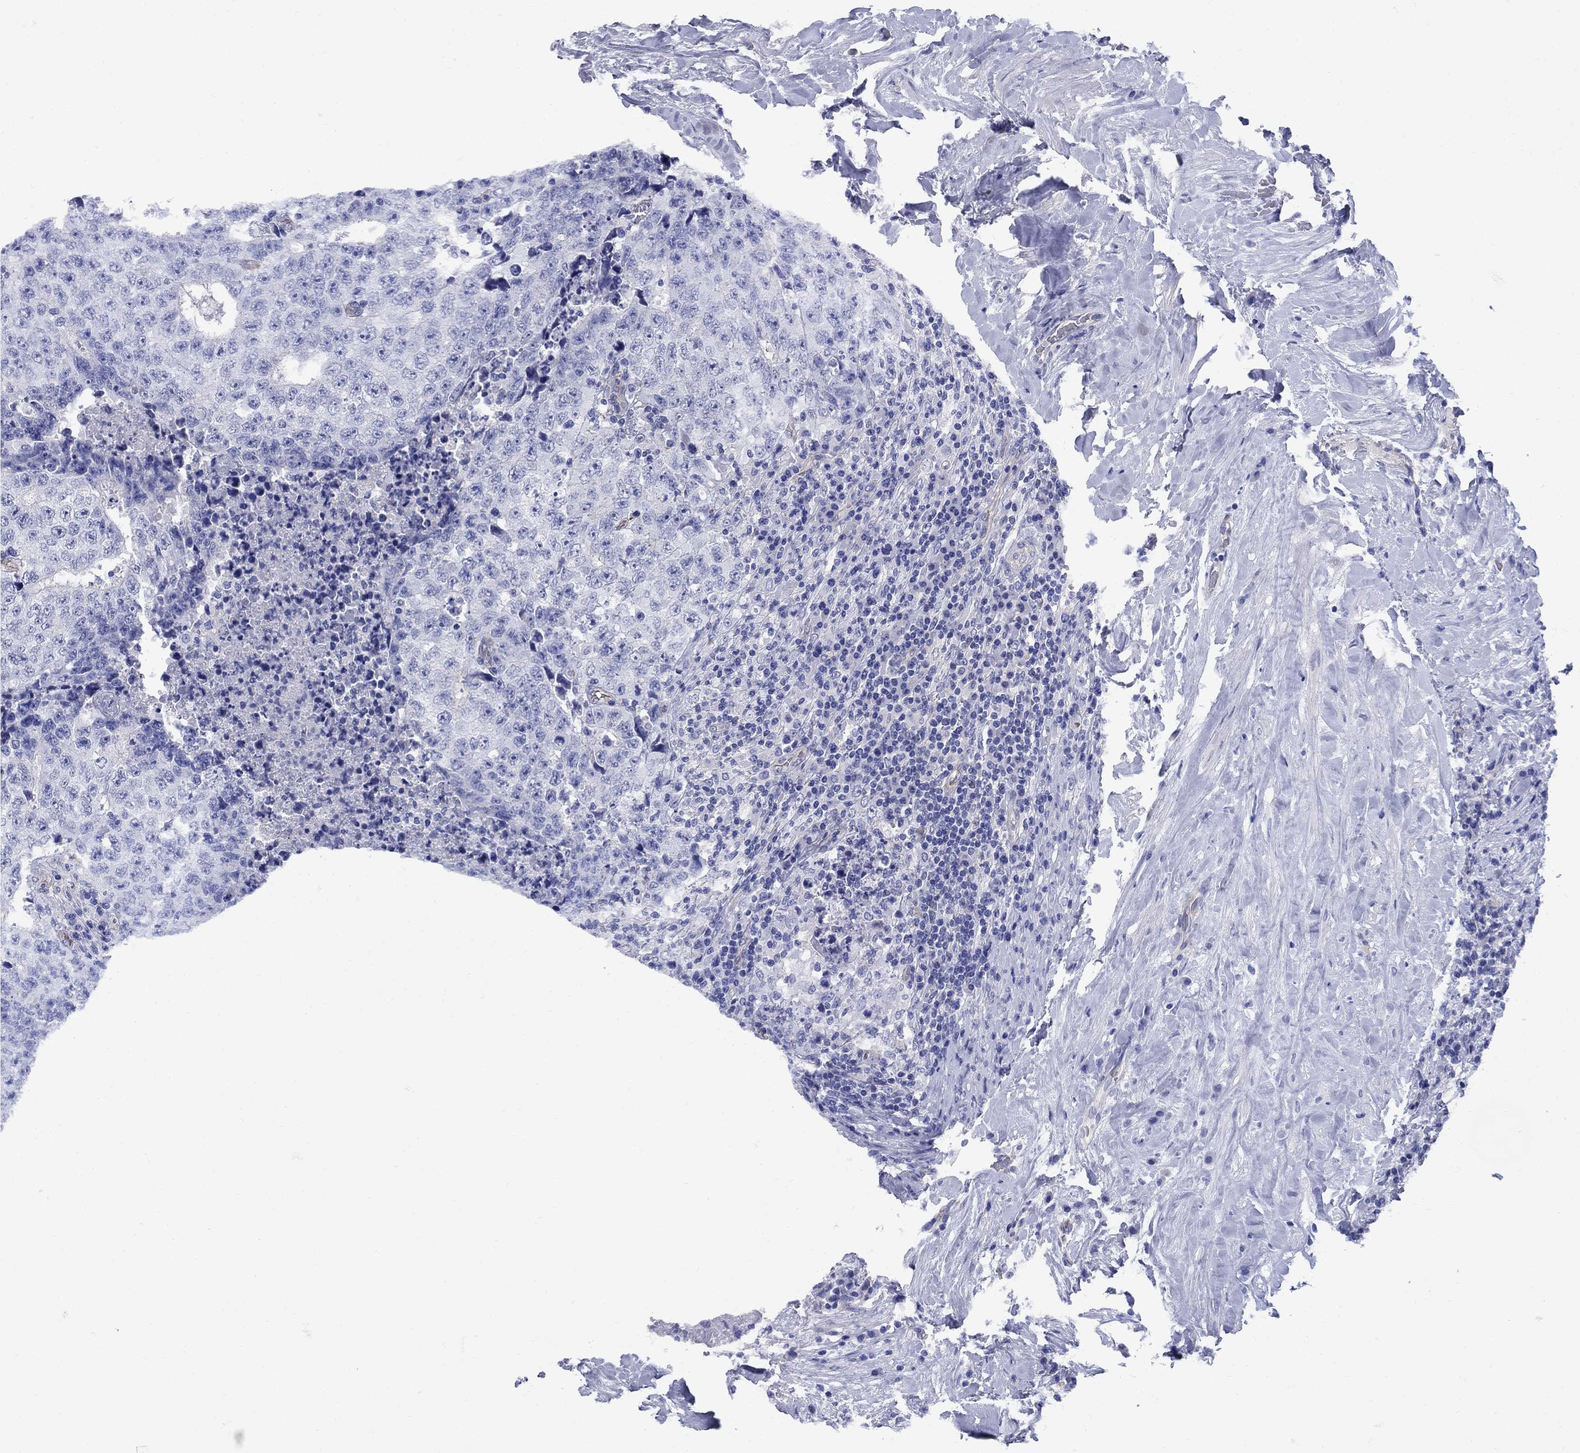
{"staining": {"intensity": "negative", "quantity": "none", "location": "none"}, "tissue": "testis cancer", "cell_type": "Tumor cells", "image_type": "cancer", "snomed": [{"axis": "morphology", "description": "Necrosis, NOS"}, {"axis": "morphology", "description": "Carcinoma, Embryonal, NOS"}, {"axis": "topography", "description": "Testis"}], "caption": "IHC image of testis cancer (embryonal carcinoma) stained for a protein (brown), which exhibits no positivity in tumor cells.", "gene": "SMCP", "patient": {"sex": "male", "age": 19}}